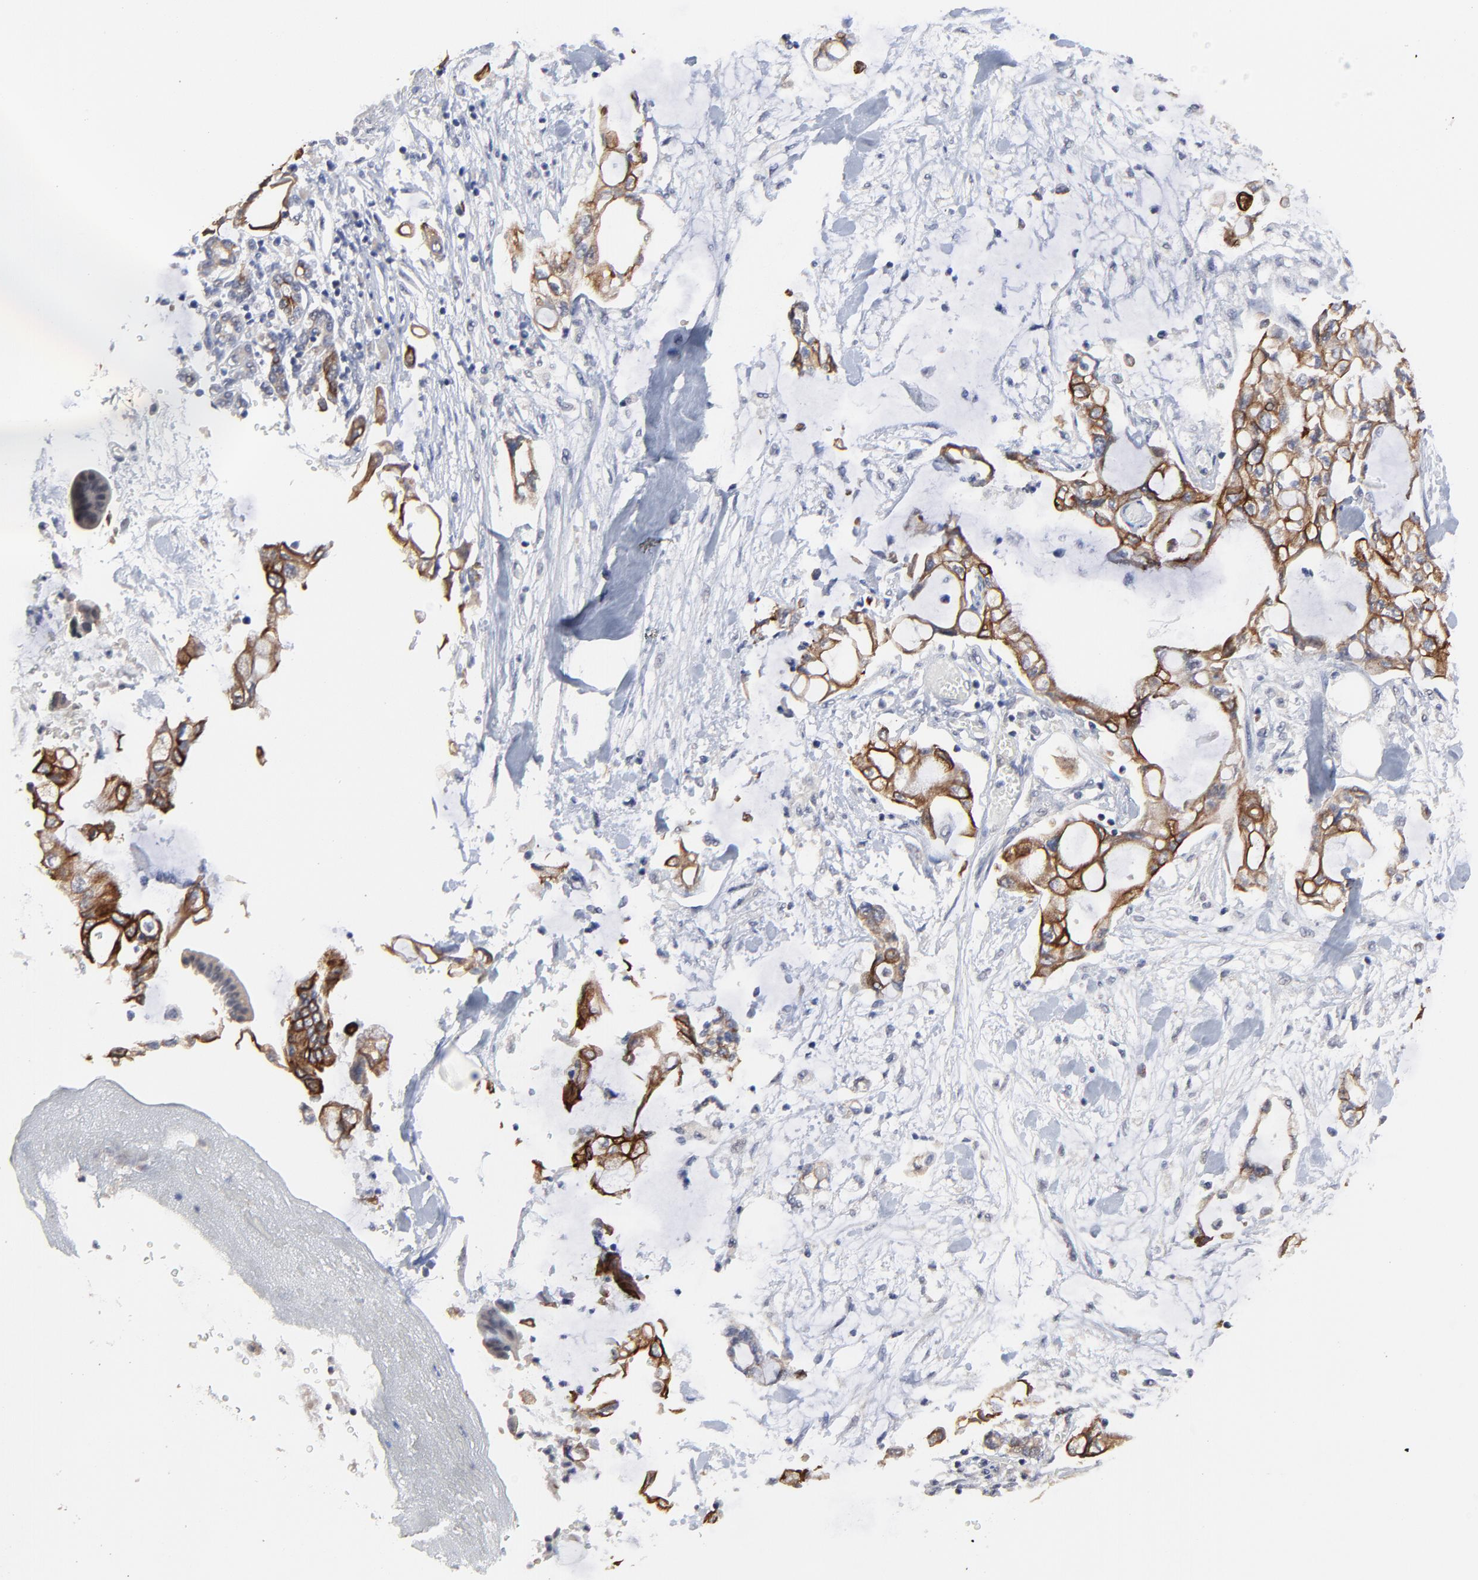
{"staining": {"intensity": "strong", "quantity": ">75%", "location": "cytoplasmic/membranous"}, "tissue": "pancreatic cancer", "cell_type": "Tumor cells", "image_type": "cancer", "snomed": [{"axis": "morphology", "description": "Adenocarcinoma, NOS"}, {"axis": "topography", "description": "Pancreas"}], "caption": "Pancreatic cancer stained with a protein marker reveals strong staining in tumor cells.", "gene": "FAM199X", "patient": {"sex": "female", "age": 70}}